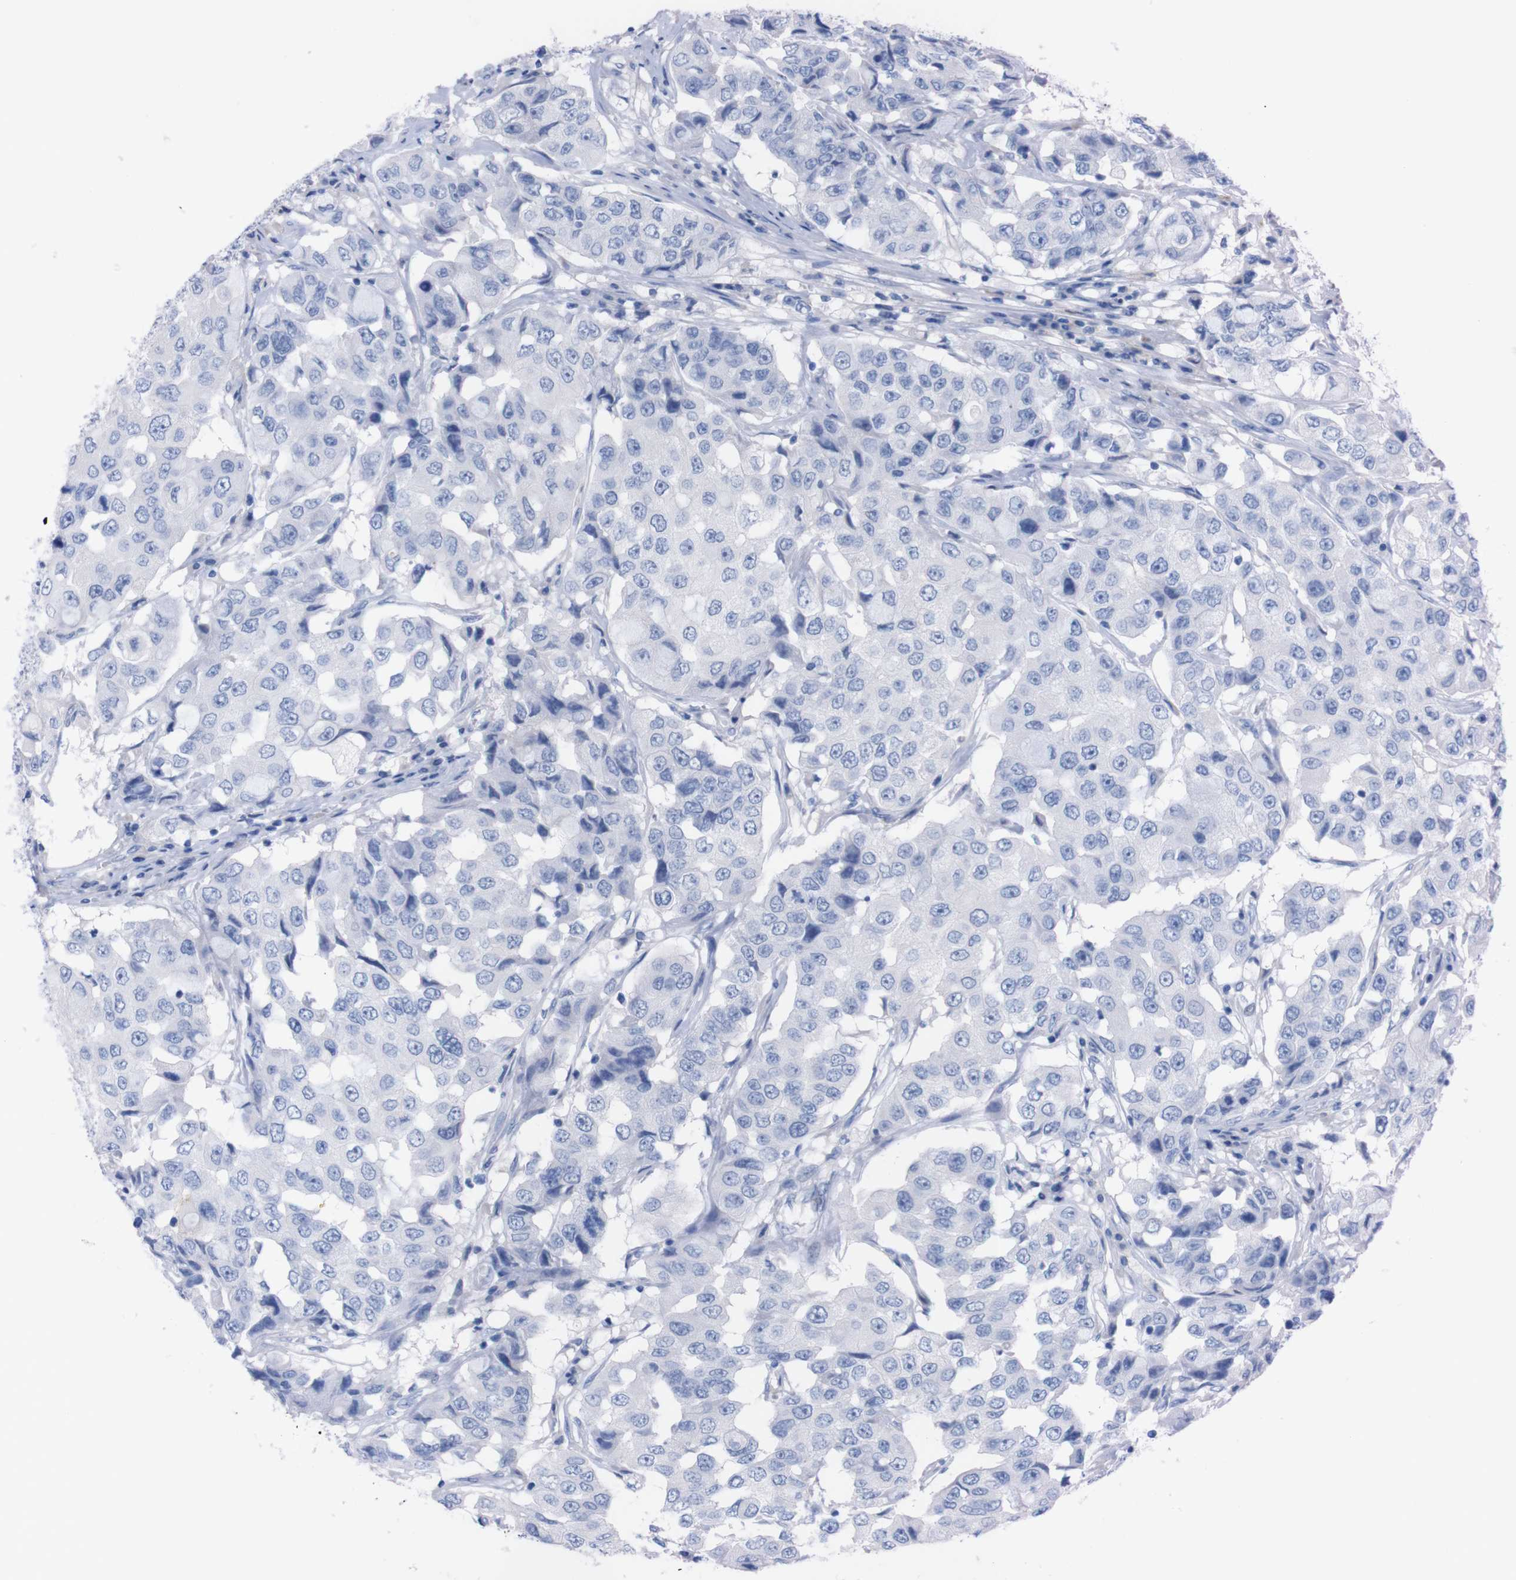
{"staining": {"intensity": "negative", "quantity": "none", "location": "none"}, "tissue": "breast cancer", "cell_type": "Tumor cells", "image_type": "cancer", "snomed": [{"axis": "morphology", "description": "Duct carcinoma"}, {"axis": "topography", "description": "Breast"}], "caption": "High power microscopy micrograph of an immunohistochemistry micrograph of infiltrating ductal carcinoma (breast), revealing no significant expression in tumor cells.", "gene": "TMEM243", "patient": {"sex": "female", "age": 27}}